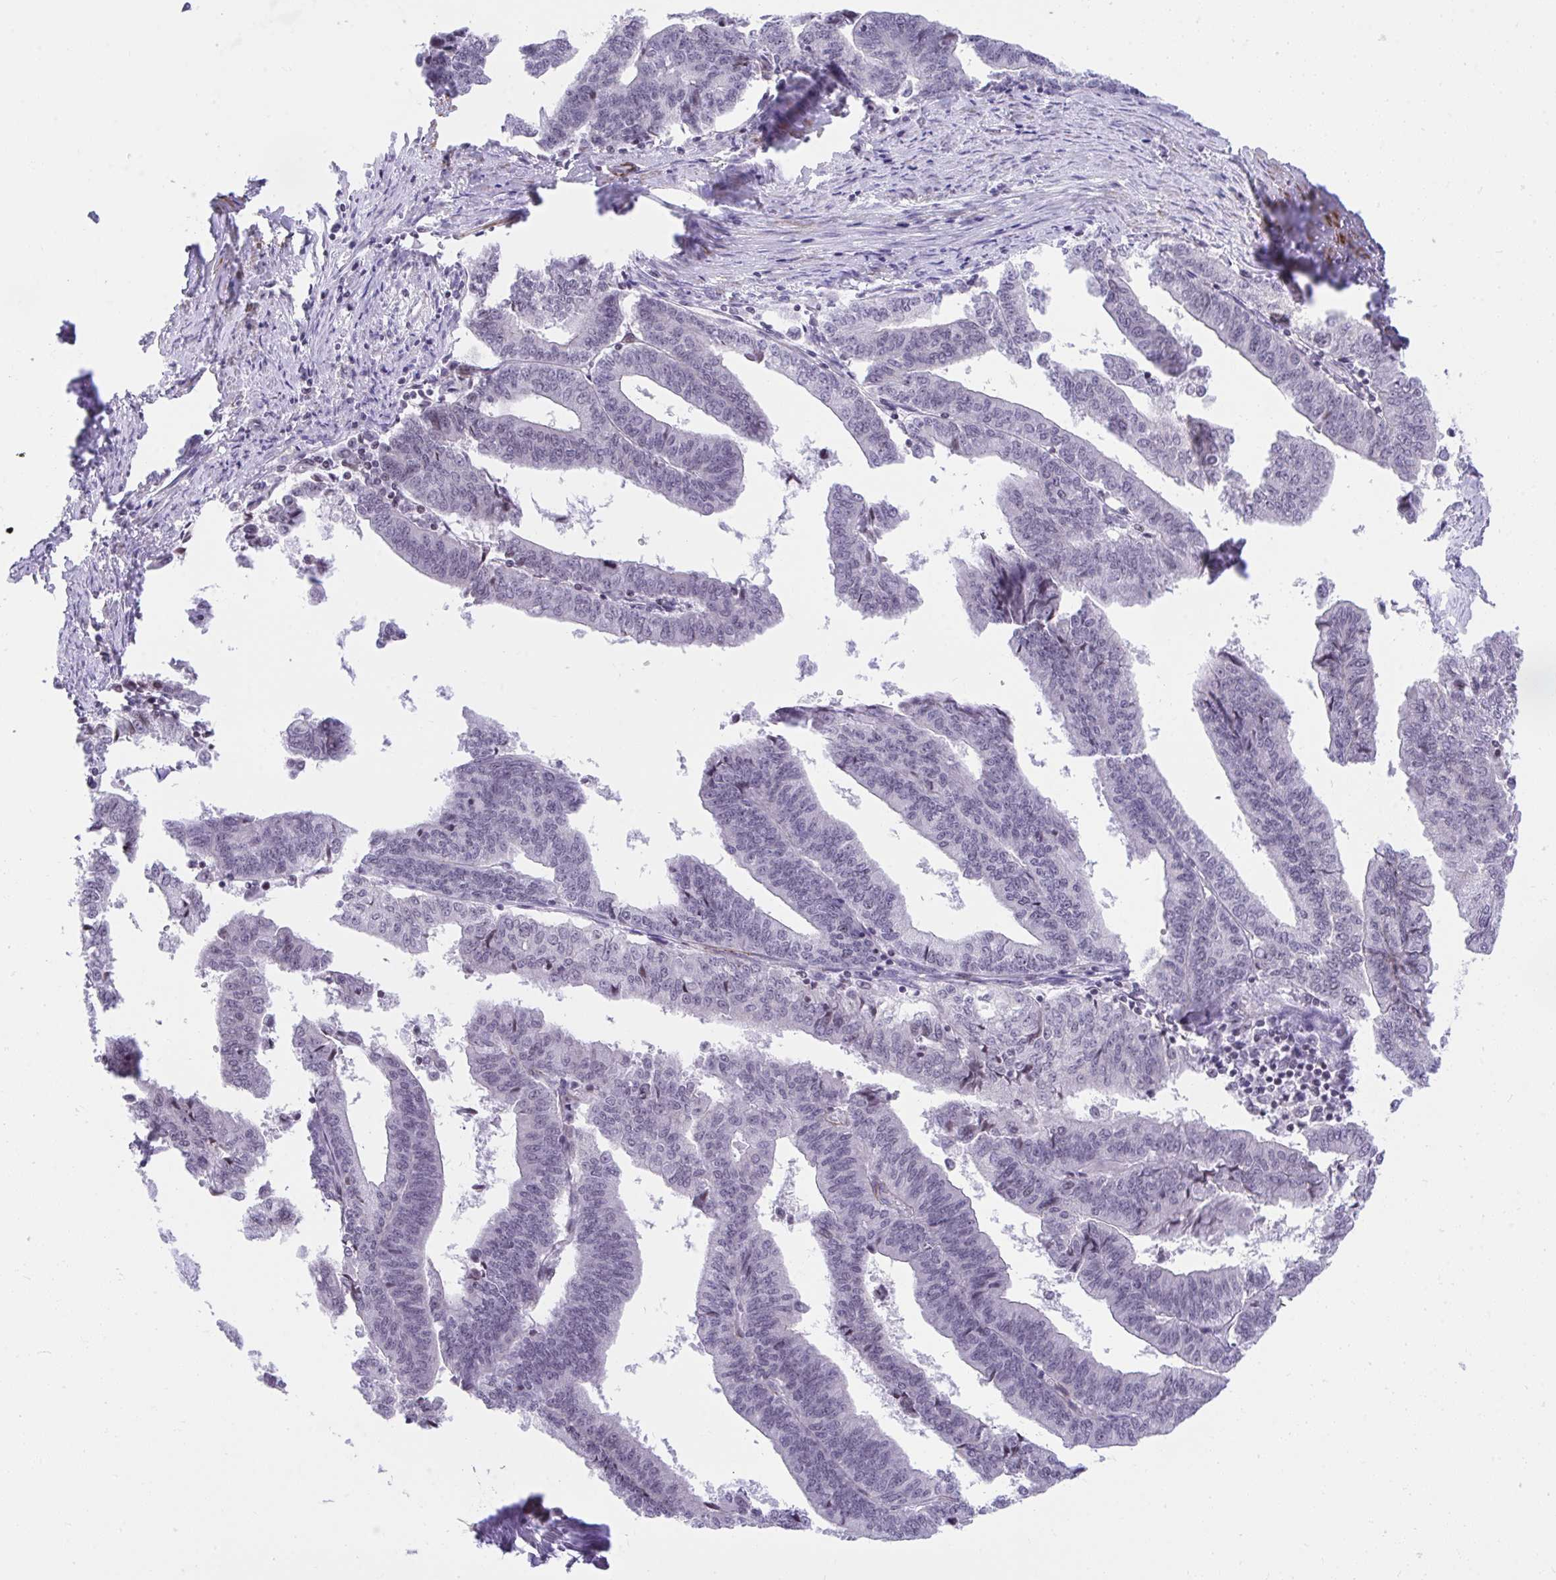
{"staining": {"intensity": "negative", "quantity": "none", "location": "none"}, "tissue": "endometrial cancer", "cell_type": "Tumor cells", "image_type": "cancer", "snomed": [{"axis": "morphology", "description": "Adenocarcinoma, NOS"}, {"axis": "topography", "description": "Endometrium"}], "caption": "Adenocarcinoma (endometrial) was stained to show a protein in brown. There is no significant staining in tumor cells.", "gene": "KCNN4", "patient": {"sex": "female", "age": 65}}